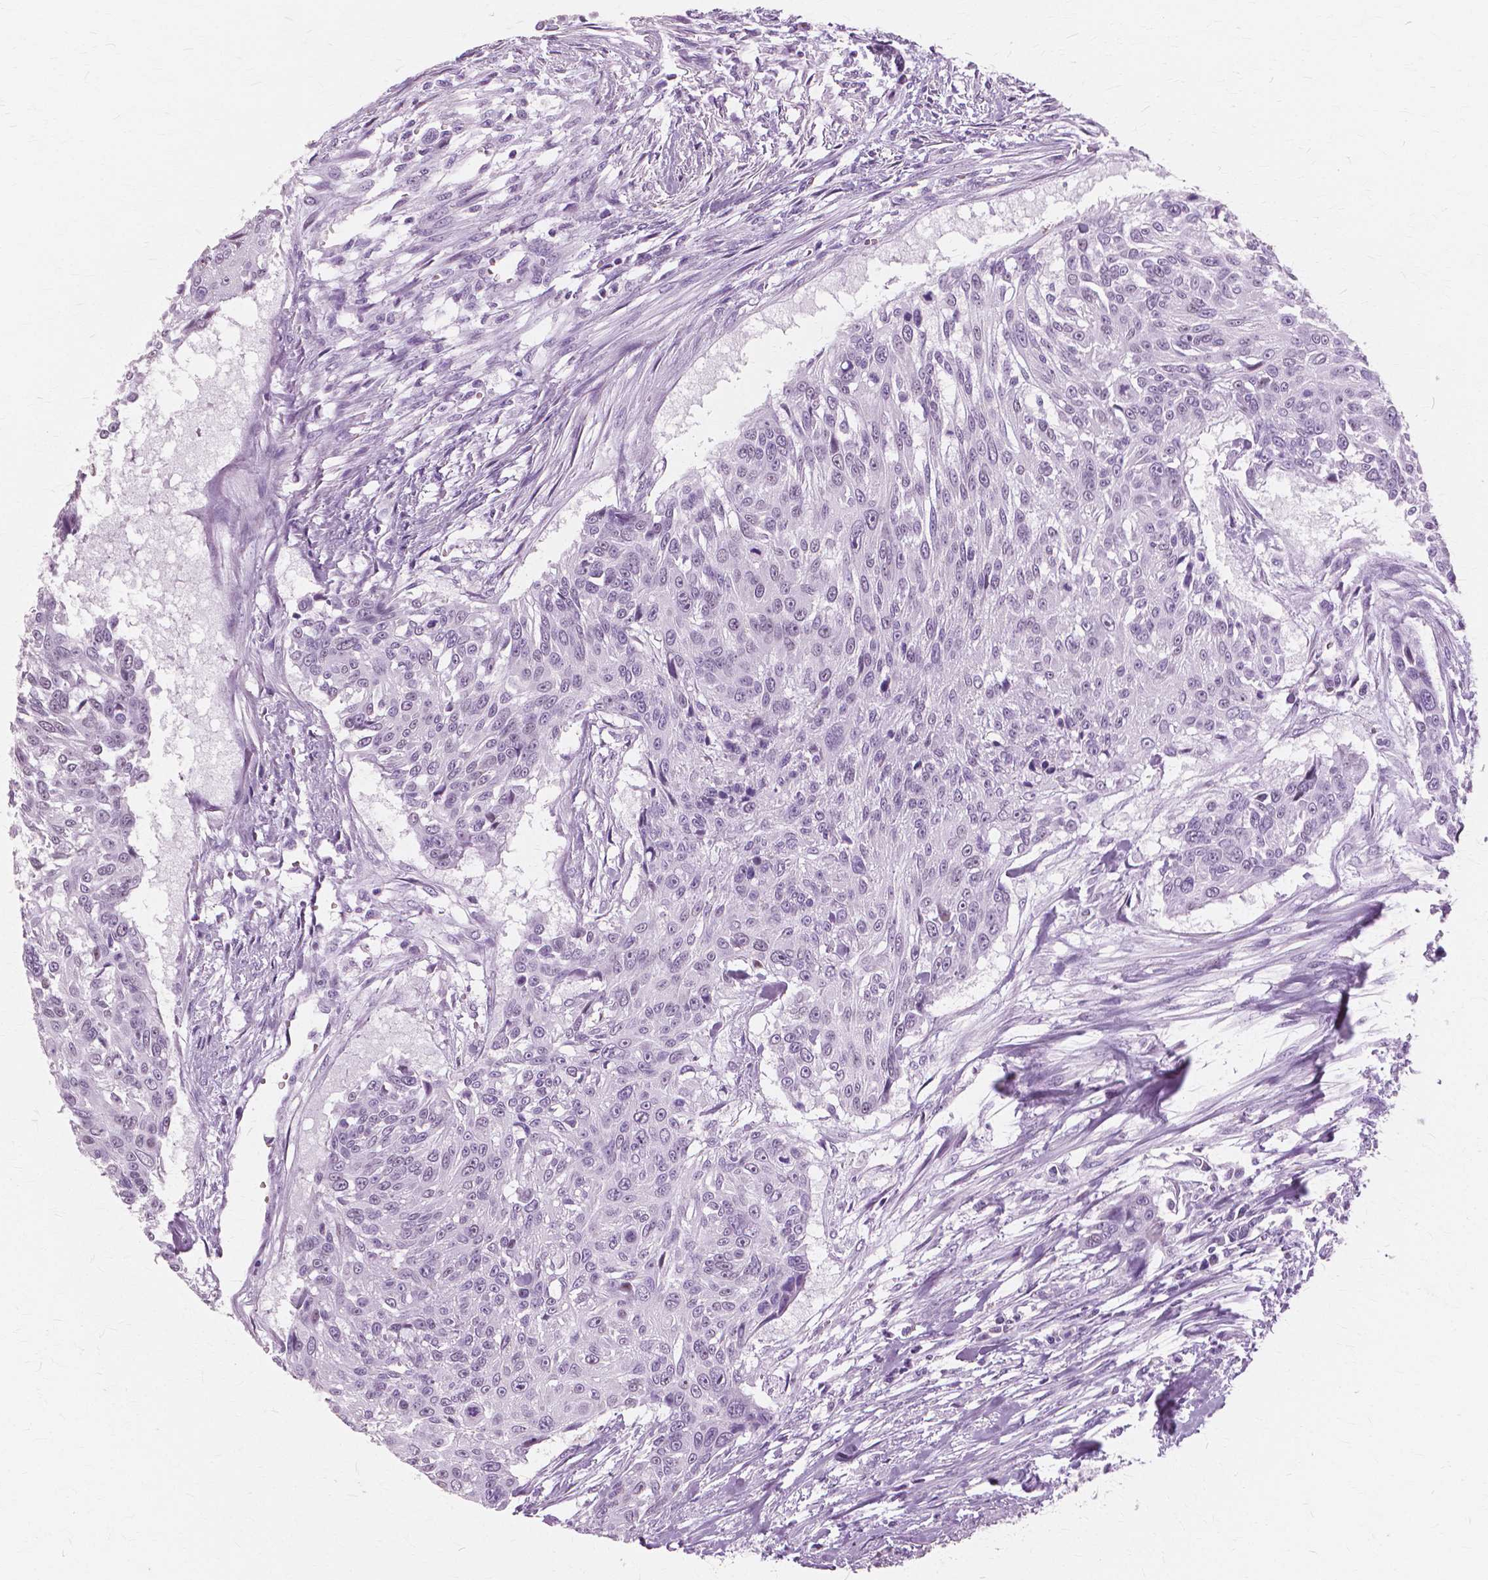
{"staining": {"intensity": "negative", "quantity": "none", "location": "none"}, "tissue": "urothelial cancer", "cell_type": "Tumor cells", "image_type": "cancer", "snomed": [{"axis": "morphology", "description": "Urothelial carcinoma, NOS"}, {"axis": "topography", "description": "Urinary bladder"}], "caption": "High magnification brightfield microscopy of urothelial cancer stained with DAB (3,3'-diaminobenzidine) (brown) and counterstained with hematoxylin (blue): tumor cells show no significant staining. (DAB IHC visualized using brightfield microscopy, high magnification).", "gene": "SFTPD", "patient": {"sex": "male", "age": 55}}